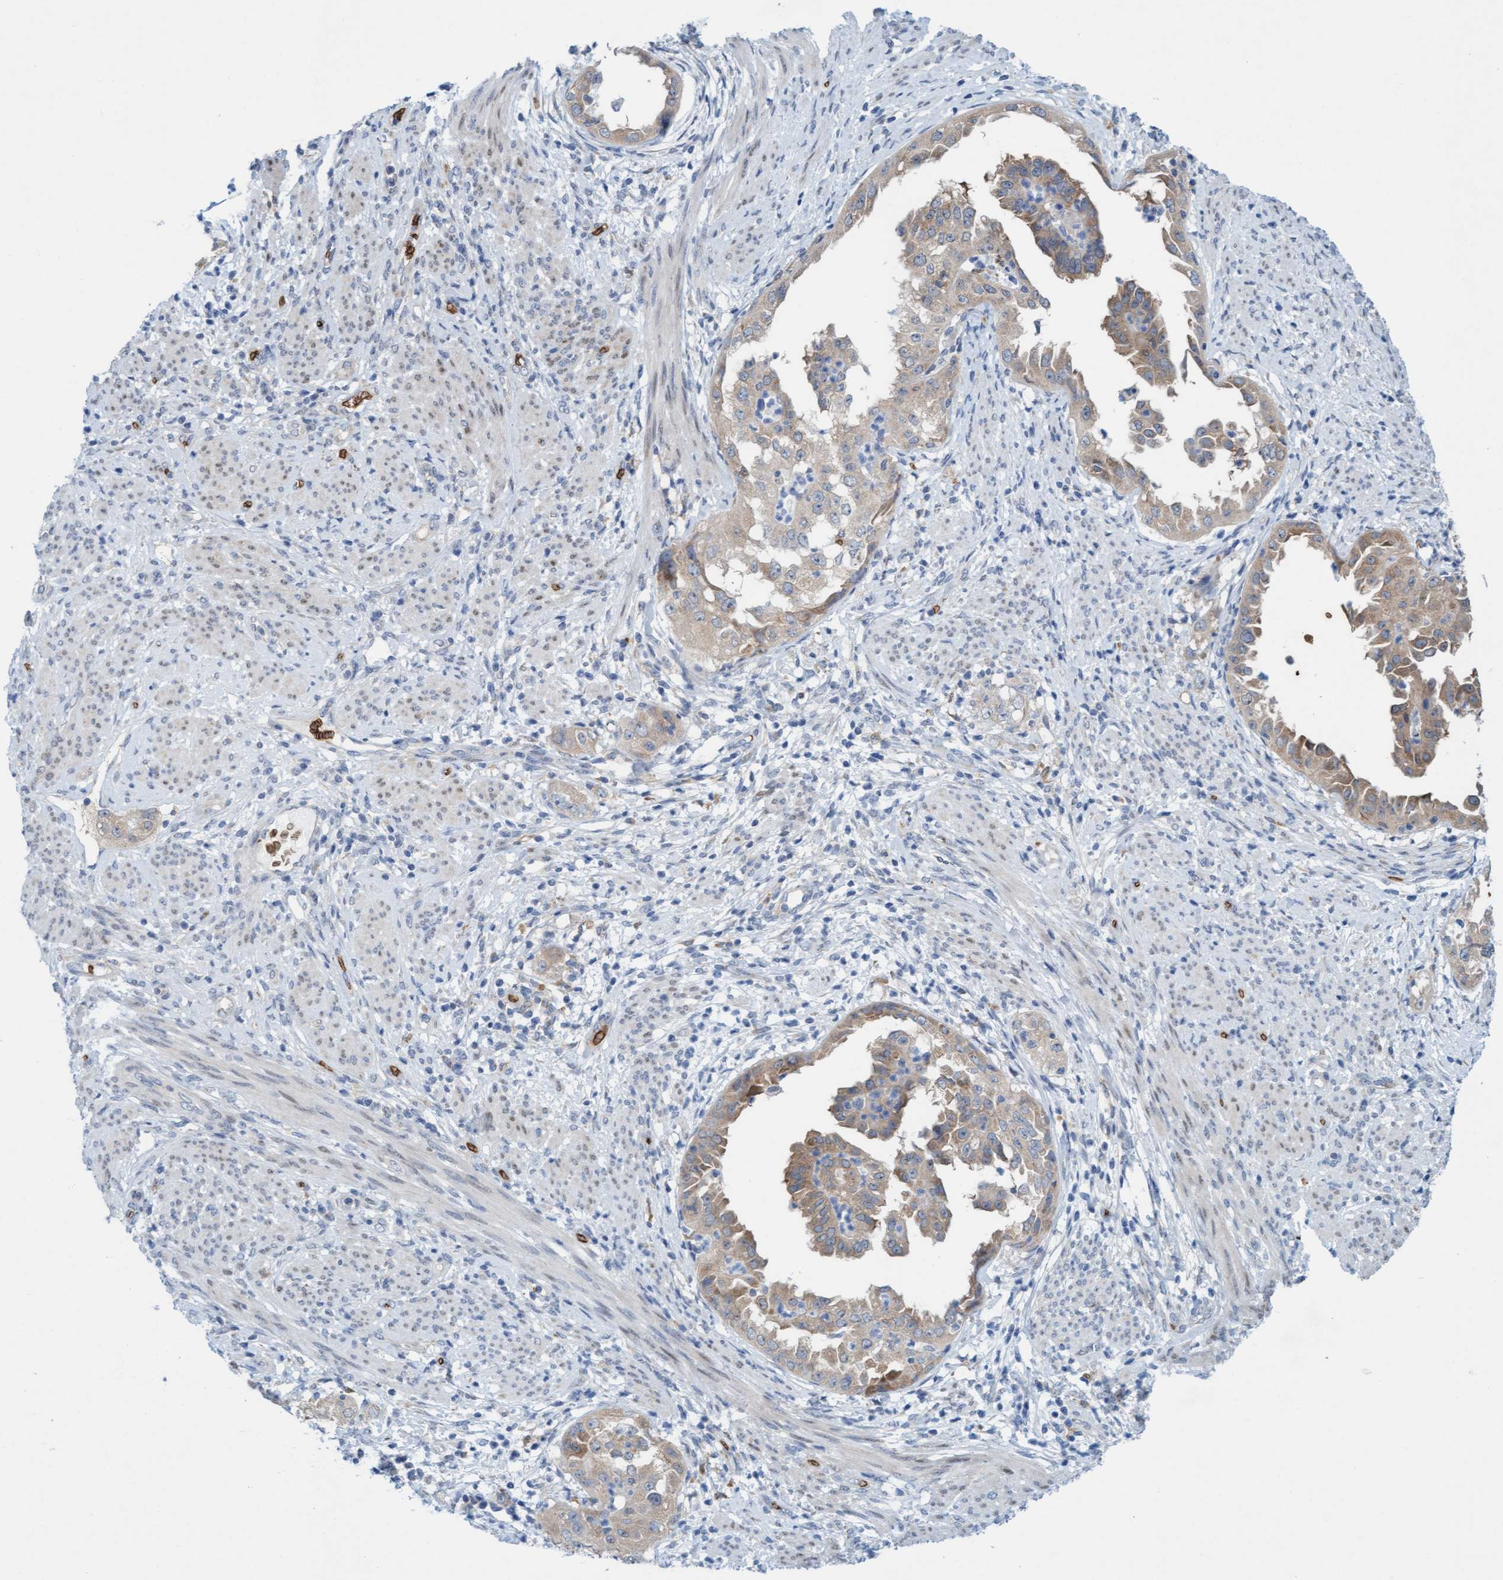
{"staining": {"intensity": "weak", "quantity": "25%-75%", "location": "cytoplasmic/membranous"}, "tissue": "endometrial cancer", "cell_type": "Tumor cells", "image_type": "cancer", "snomed": [{"axis": "morphology", "description": "Adenocarcinoma, NOS"}, {"axis": "topography", "description": "Endometrium"}], "caption": "IHC of human endometrial cancer shows low levels of weak cytoplasmic/membranous expression in approximately 25%-75% of tumor cells.", "gene": "SPEM2", "patient": {"sex": "female", "age": 85}}